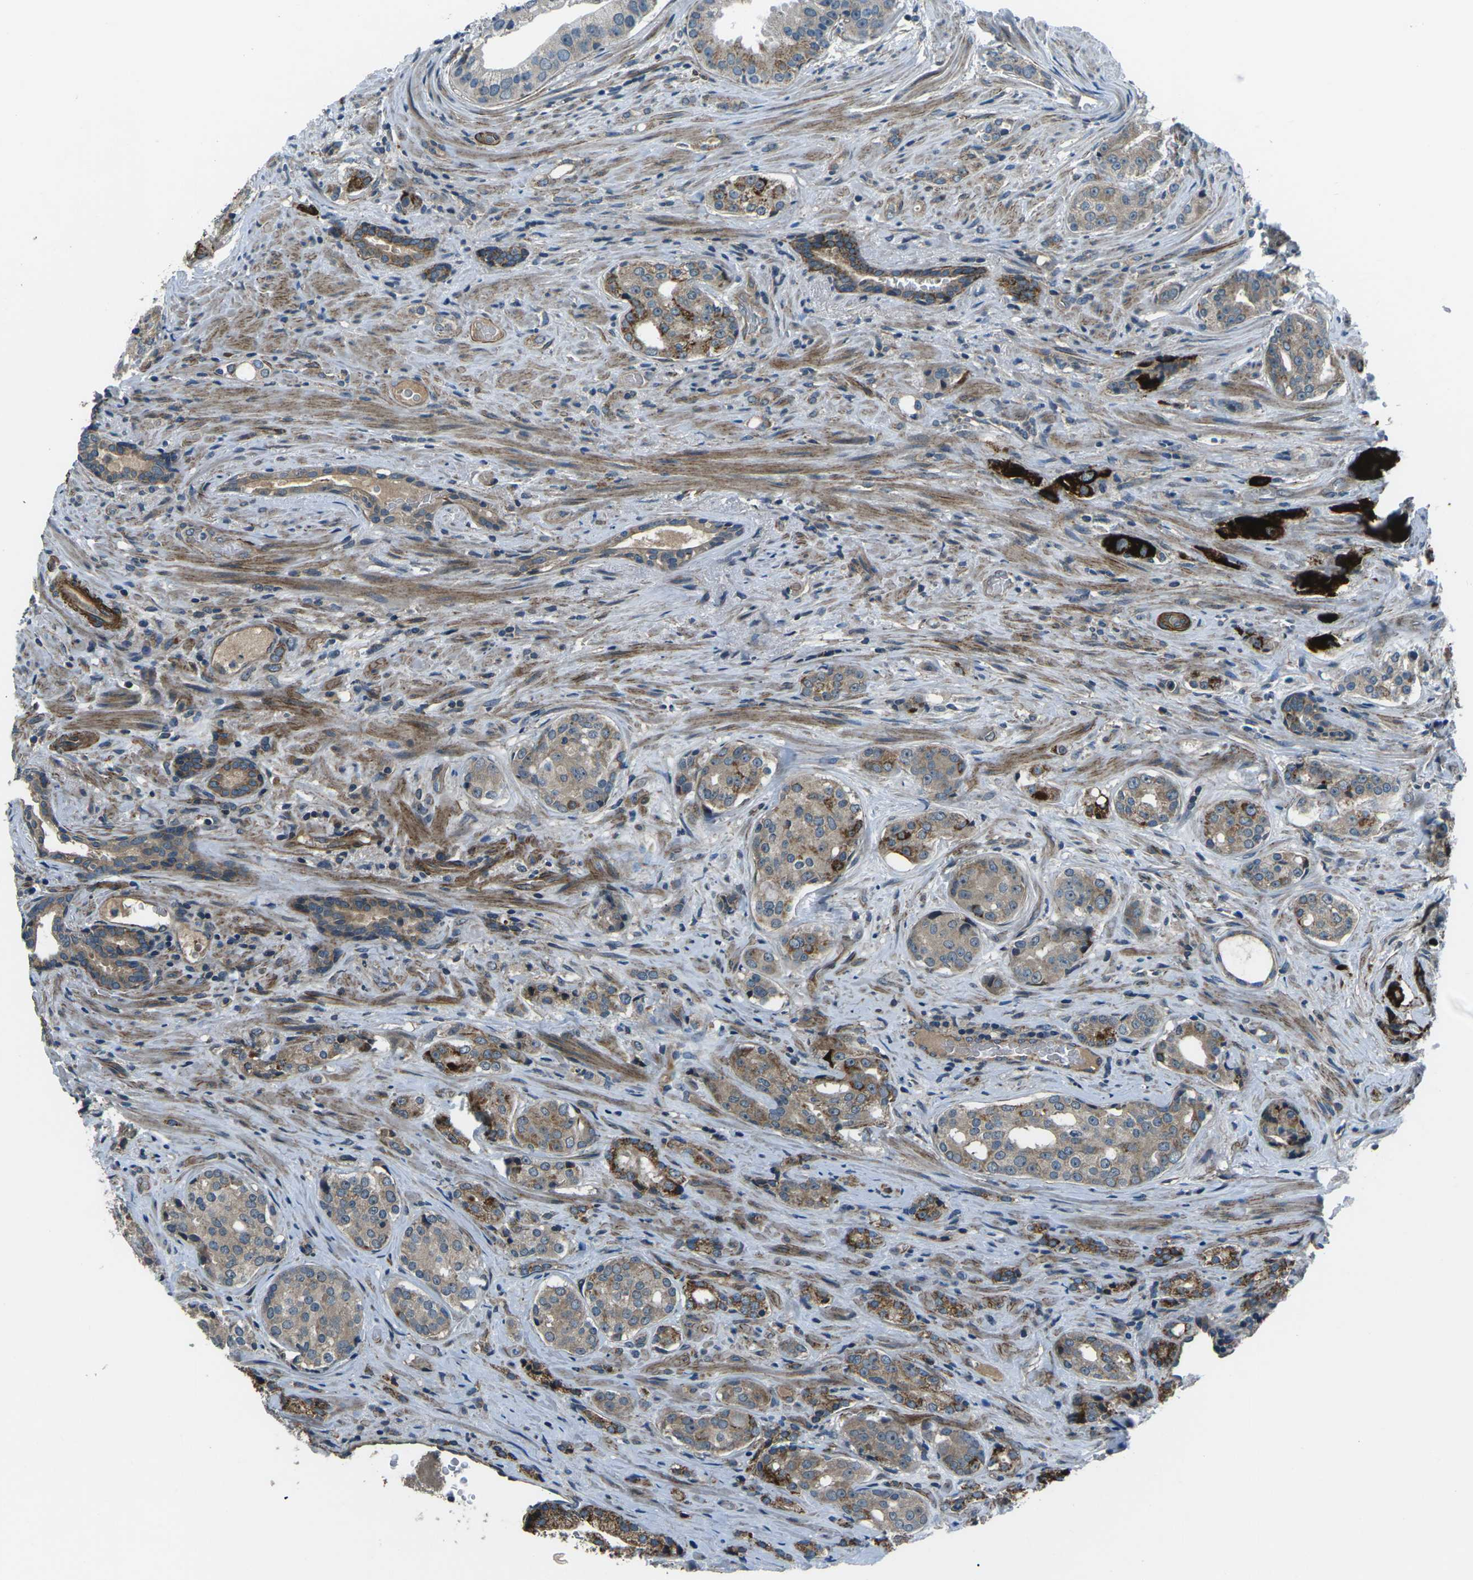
{"staining": {"intensity": "strong", "quantity": "<25%", "location": "cytoplasmic/membranous"}, "tissue": "prostate cancer", "cell_type": "Tumor cells", "image_type": "cancer", "snomed": [{"axis": "morphology", "description": "Adenocarcinoma, High grade"}, {"axis": "topography", "description": "Prostate"}], "caption": "This histopathology image reveals immunohistochemistry staining of human prostate cancer, with medium strong cytoplasmic/membranous staining in approximately <25% of tumor cells.", "gene": "AFAP1", "patient": {"sex": "male", "age": 71}}